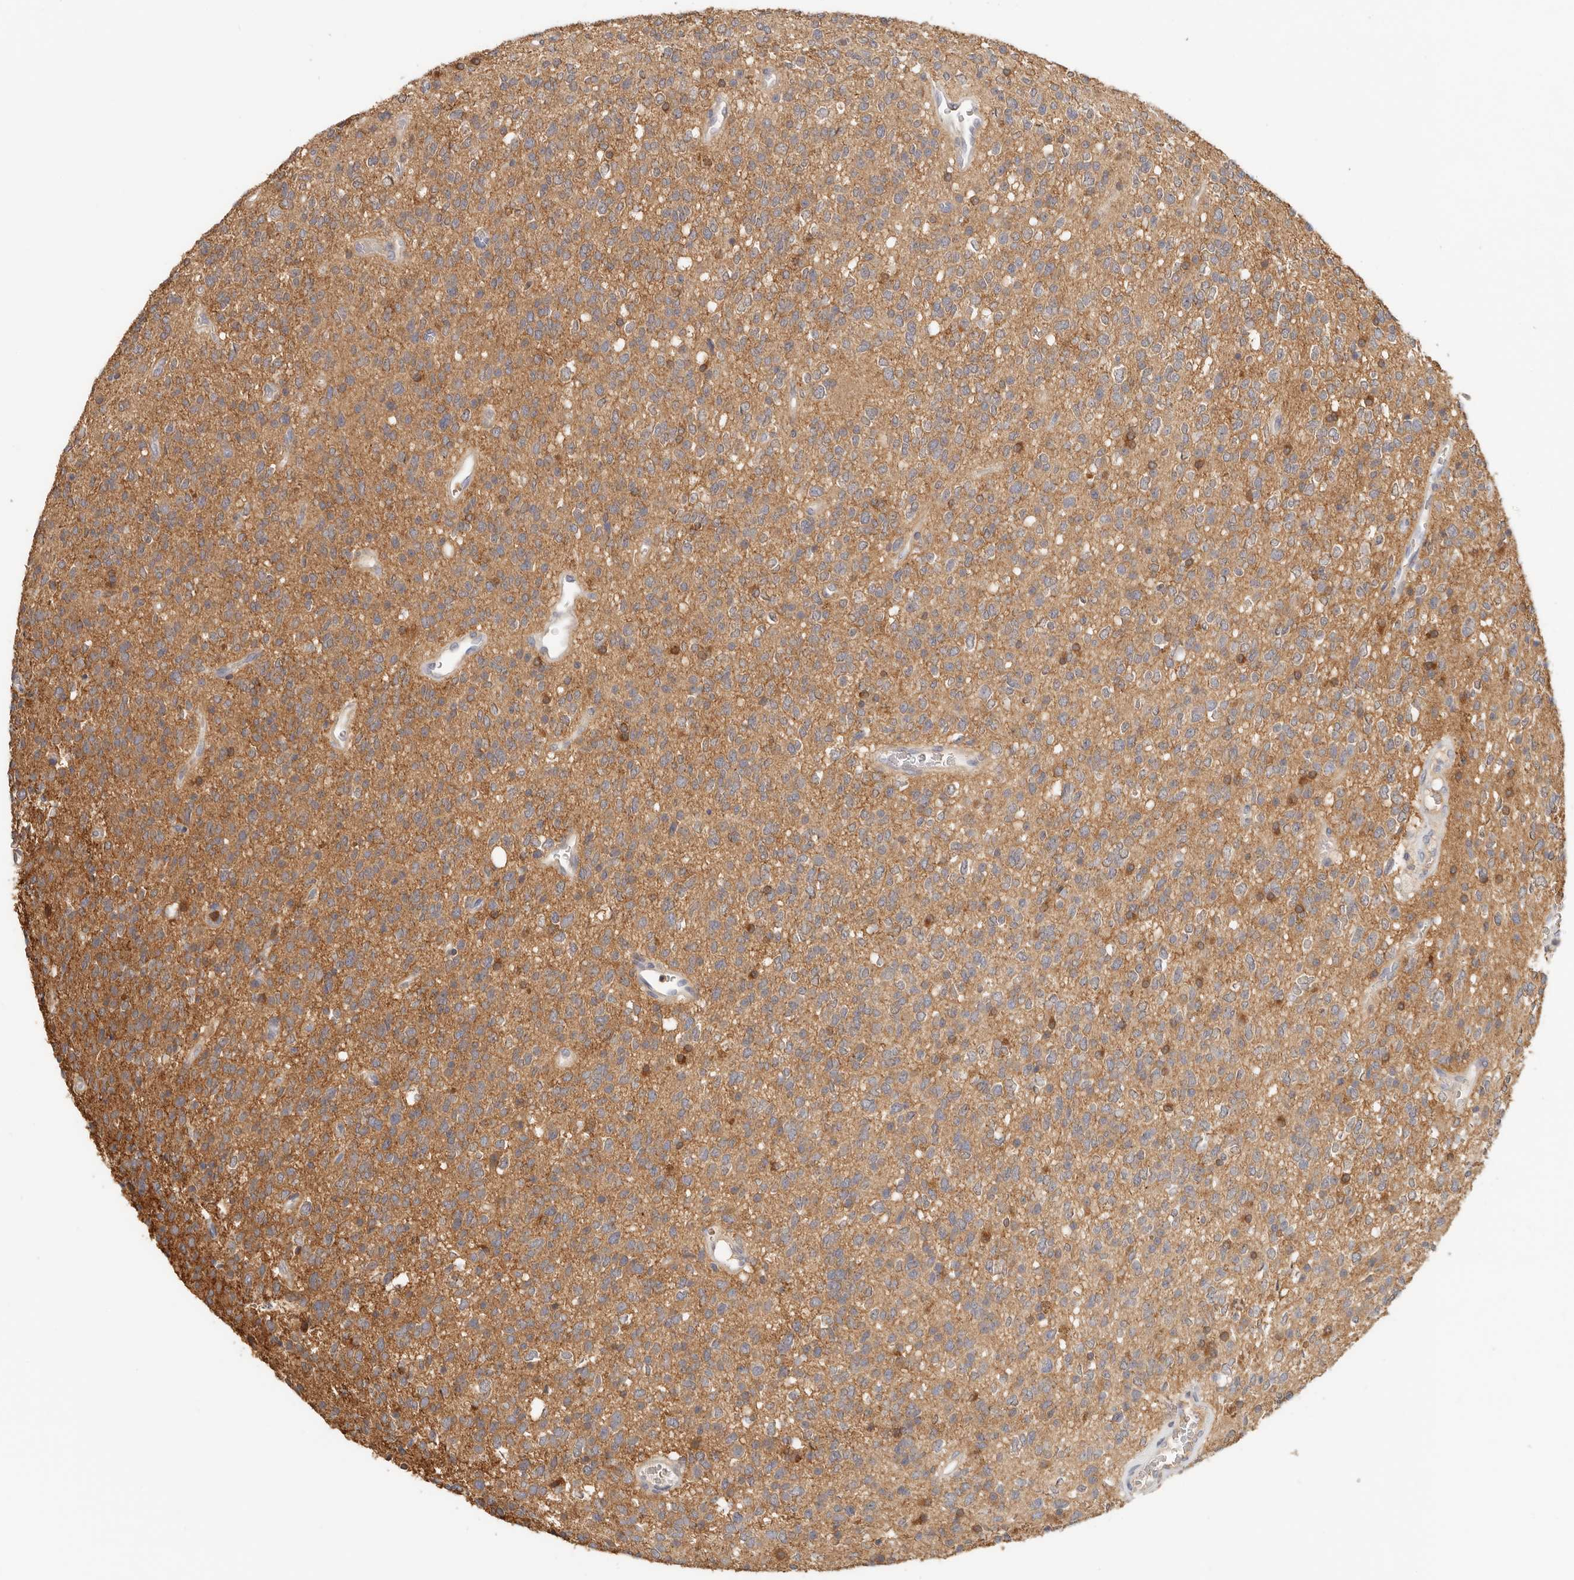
{"staining": {"intensity": "weak", "quantity": "25%-75%", "location": "cytoplasmic/membranous"}, "tissue": "glioma", "cell_type": "Tumor cells", "image_type": "cancer", "snomed": [{"axis": "morphology", "description": "Glioma, malignant, High grade"}, {"axis": "topography", "description": "Brain"}], "caption": "A brown stain shows weak cytoplasmic/membranous expression of a protein in human high-grade glioma (malignant) tumor cells.", "gene": "CSK", "patient": {"sex": "male", "age": 34}}